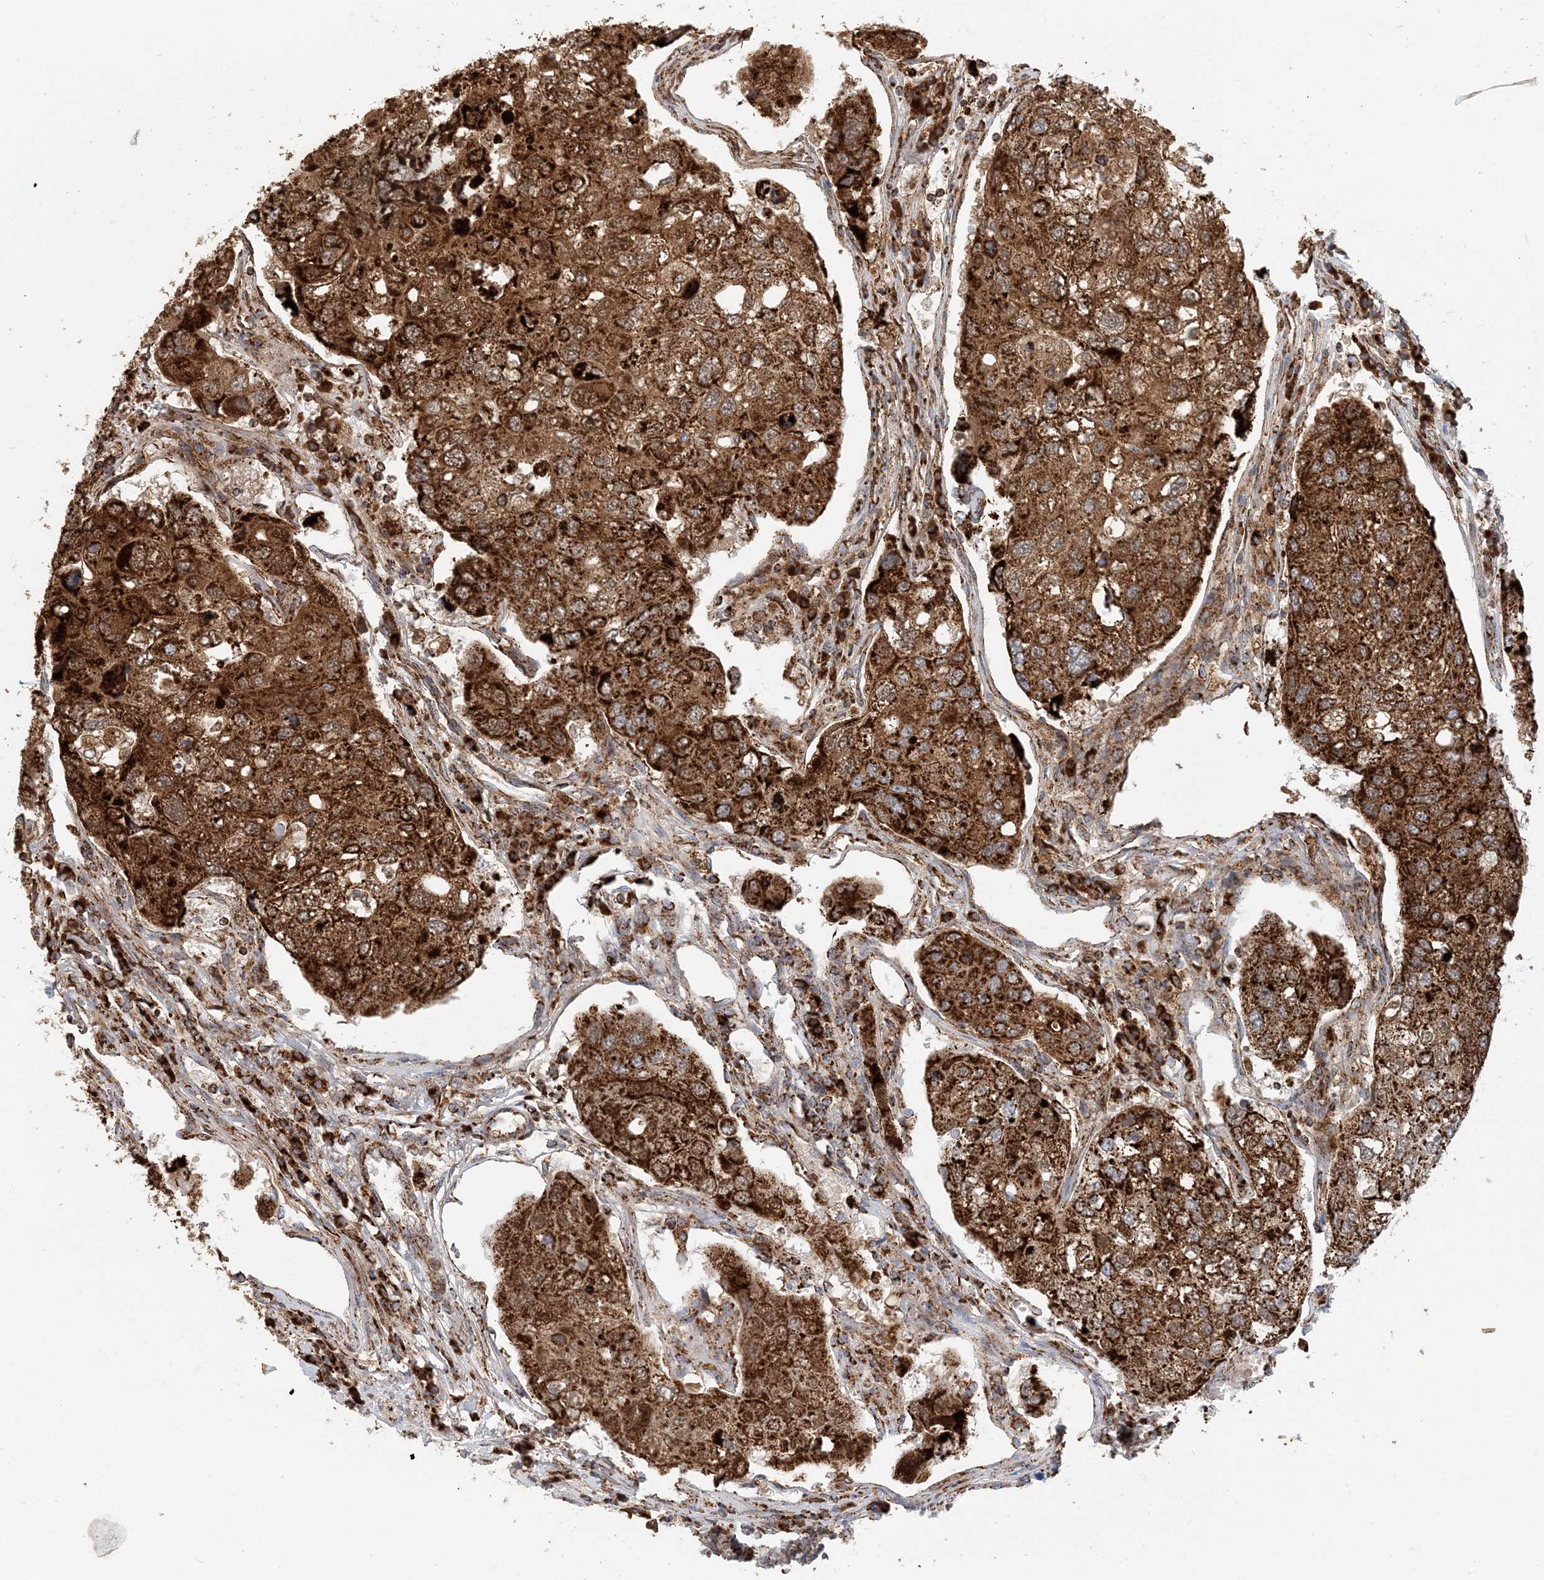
{"staining": {"intensity": "strong", "quantity": ">75%", "location": "cytoplasmic/membranous"}, "tissue": "urothelial cancer", "cell_type": "Tumor cells", "image_type": "cancer", "snomed": [{"axis": "morphology", "description": "Urothelial carcinoma, High grade"}, {"axis": "topography", "description": "Lymph node"}, {"axis": "topography", "description": "Urinary bladder"}], "caption": "This image reveals immunohistochemistry (IHC) staining of urothelial cancer, with high strong cytoplasmic/membranous positivity in about >75% of tumor cells.", "gene": "MAN1A1", "patient": {"sex": "male", "age": 51}}